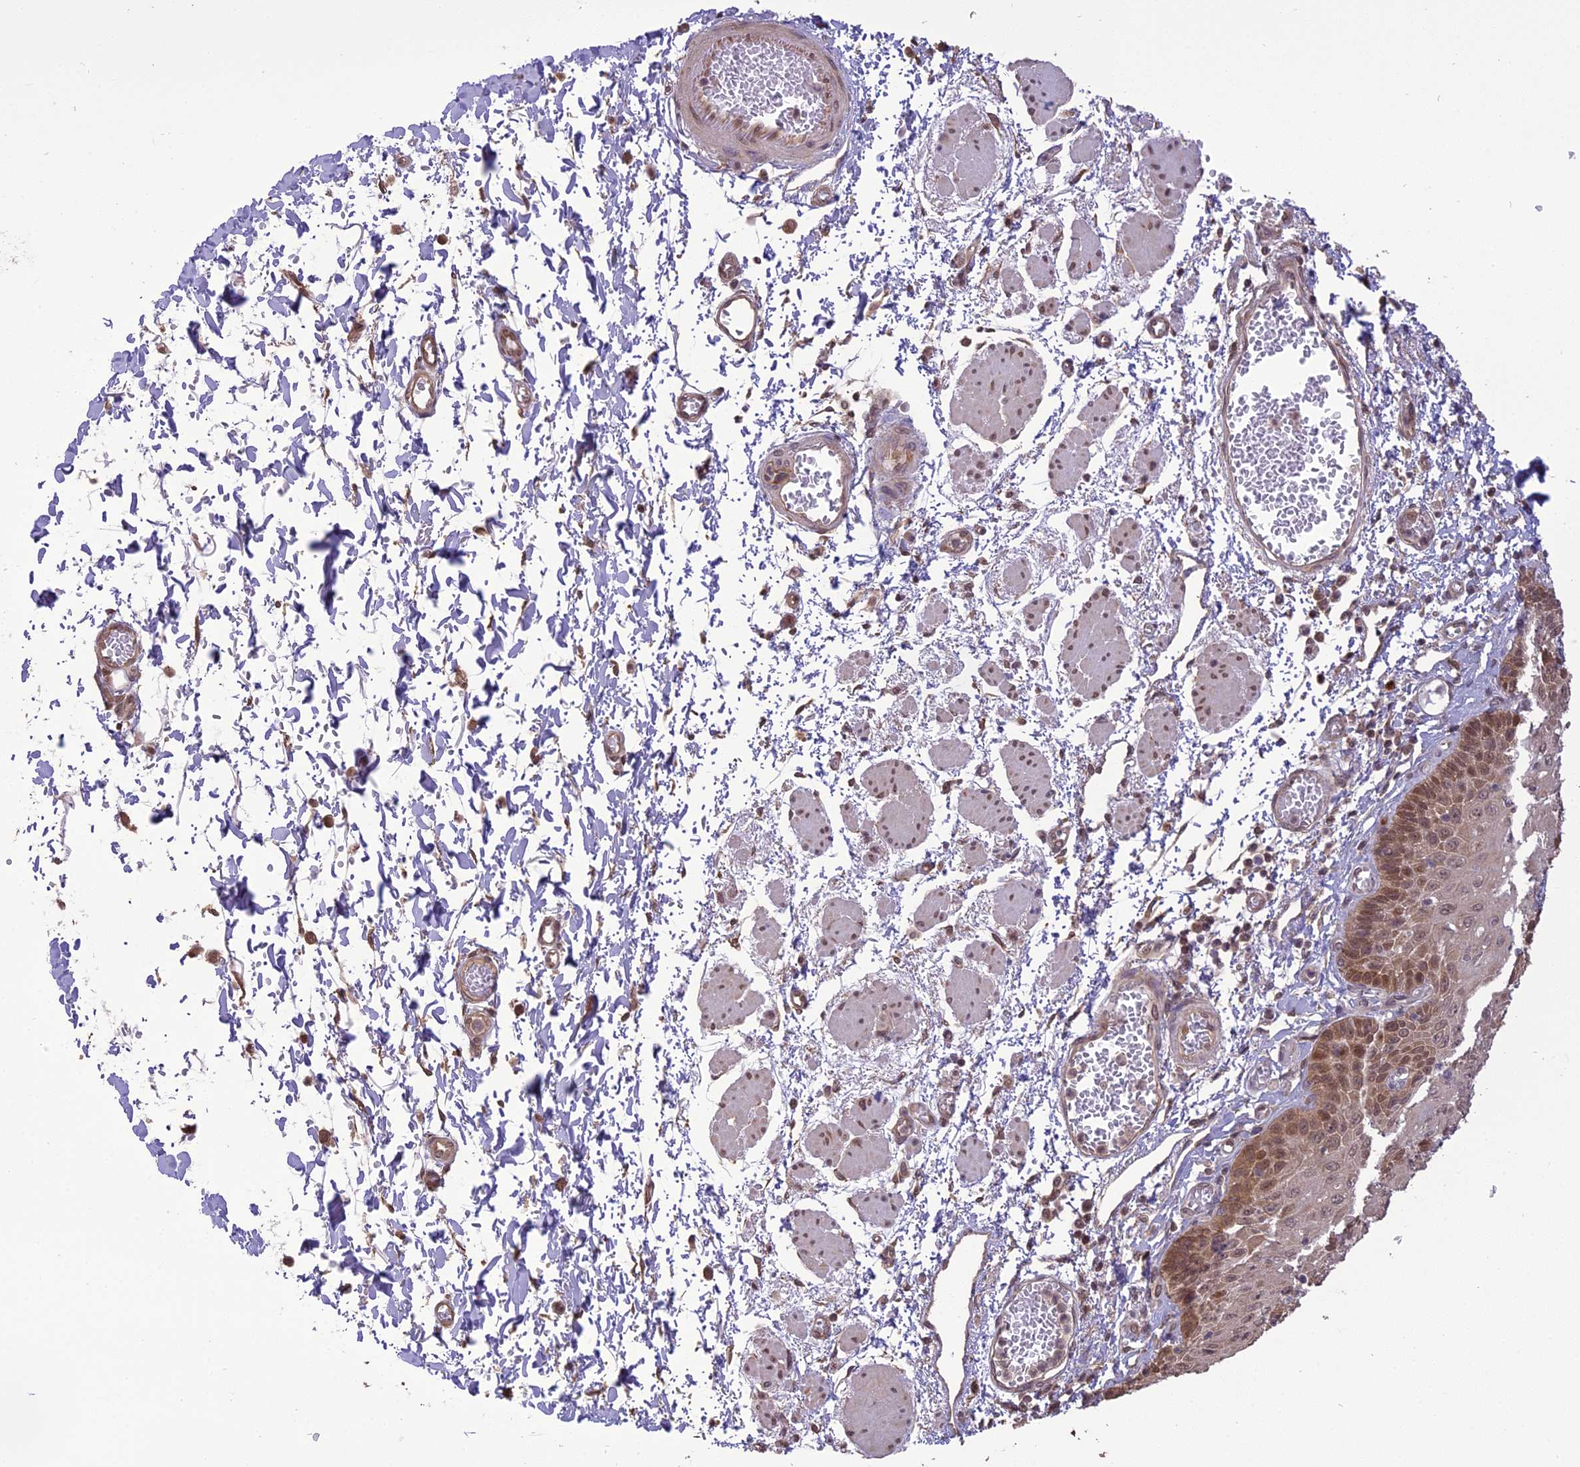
{"staining": {"intensity": "moderate", "quantity": ">75%", "location": "cytoplasmic/membranous,nuclear"}, "tissue": "esophagus", "cell_type": "Squamous epithelial cells", "image_type": "normal", "snomed": [{"axis": "morphology", "description": "Normal tissue, NOS"}, {"axis": "topography", "description": "Esophagus"}], "caption": "Brown immunohistochemical staining in benign esophagus demonstrates moderate cytoplasmic/membranous,nuclear expression in approximately >75% of squamous epithelial cells. (Stains: DAB in brown, nuclei in blue, Microscopy: brightfield microscopy at high magnification).", "gene": "TIGD7", "patient": {"sex": "male", "age": 81}}